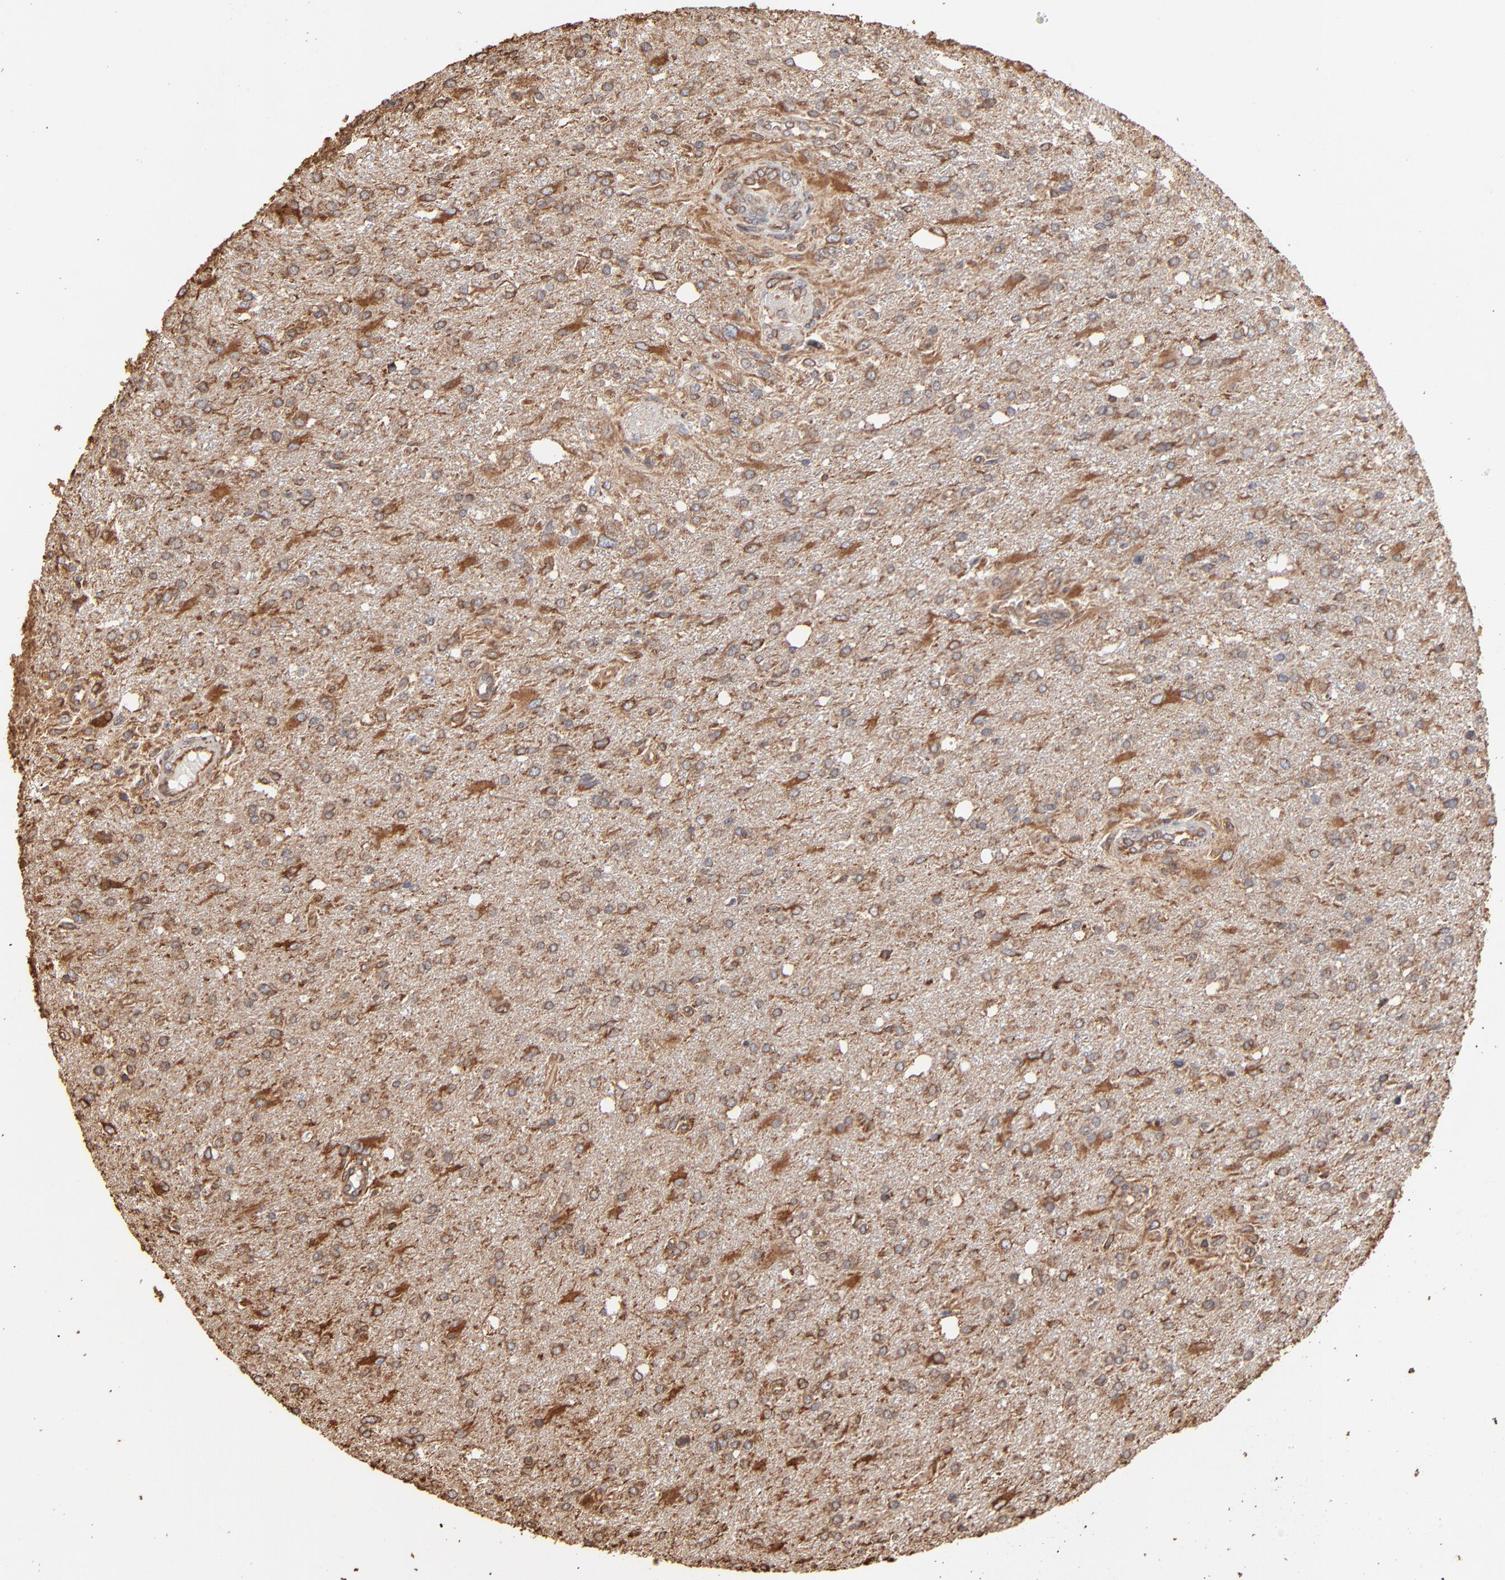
{"staining": {"intensity": "moderate", "quantity": ">75%", "location": "cytoplasmic/membranous"}, "tissue": "glioma", "cell_type": "Tumor cells", "image_type": "cancer", "snomed": [{"axis": "morphology", "description": "Glioma, malignant, High grade"}, {"axis": "topography", "description": "Cerebral cortex"}], "caption": "A micrograph showing moderate cytoplasmic/membranous staining in about >75% of tumor cells in malignant glioma (high-grade), as visualized by brown immunohistochemical staining.", "gene": "PDIA3", "patient": {"sex": "male", "age": 76}}